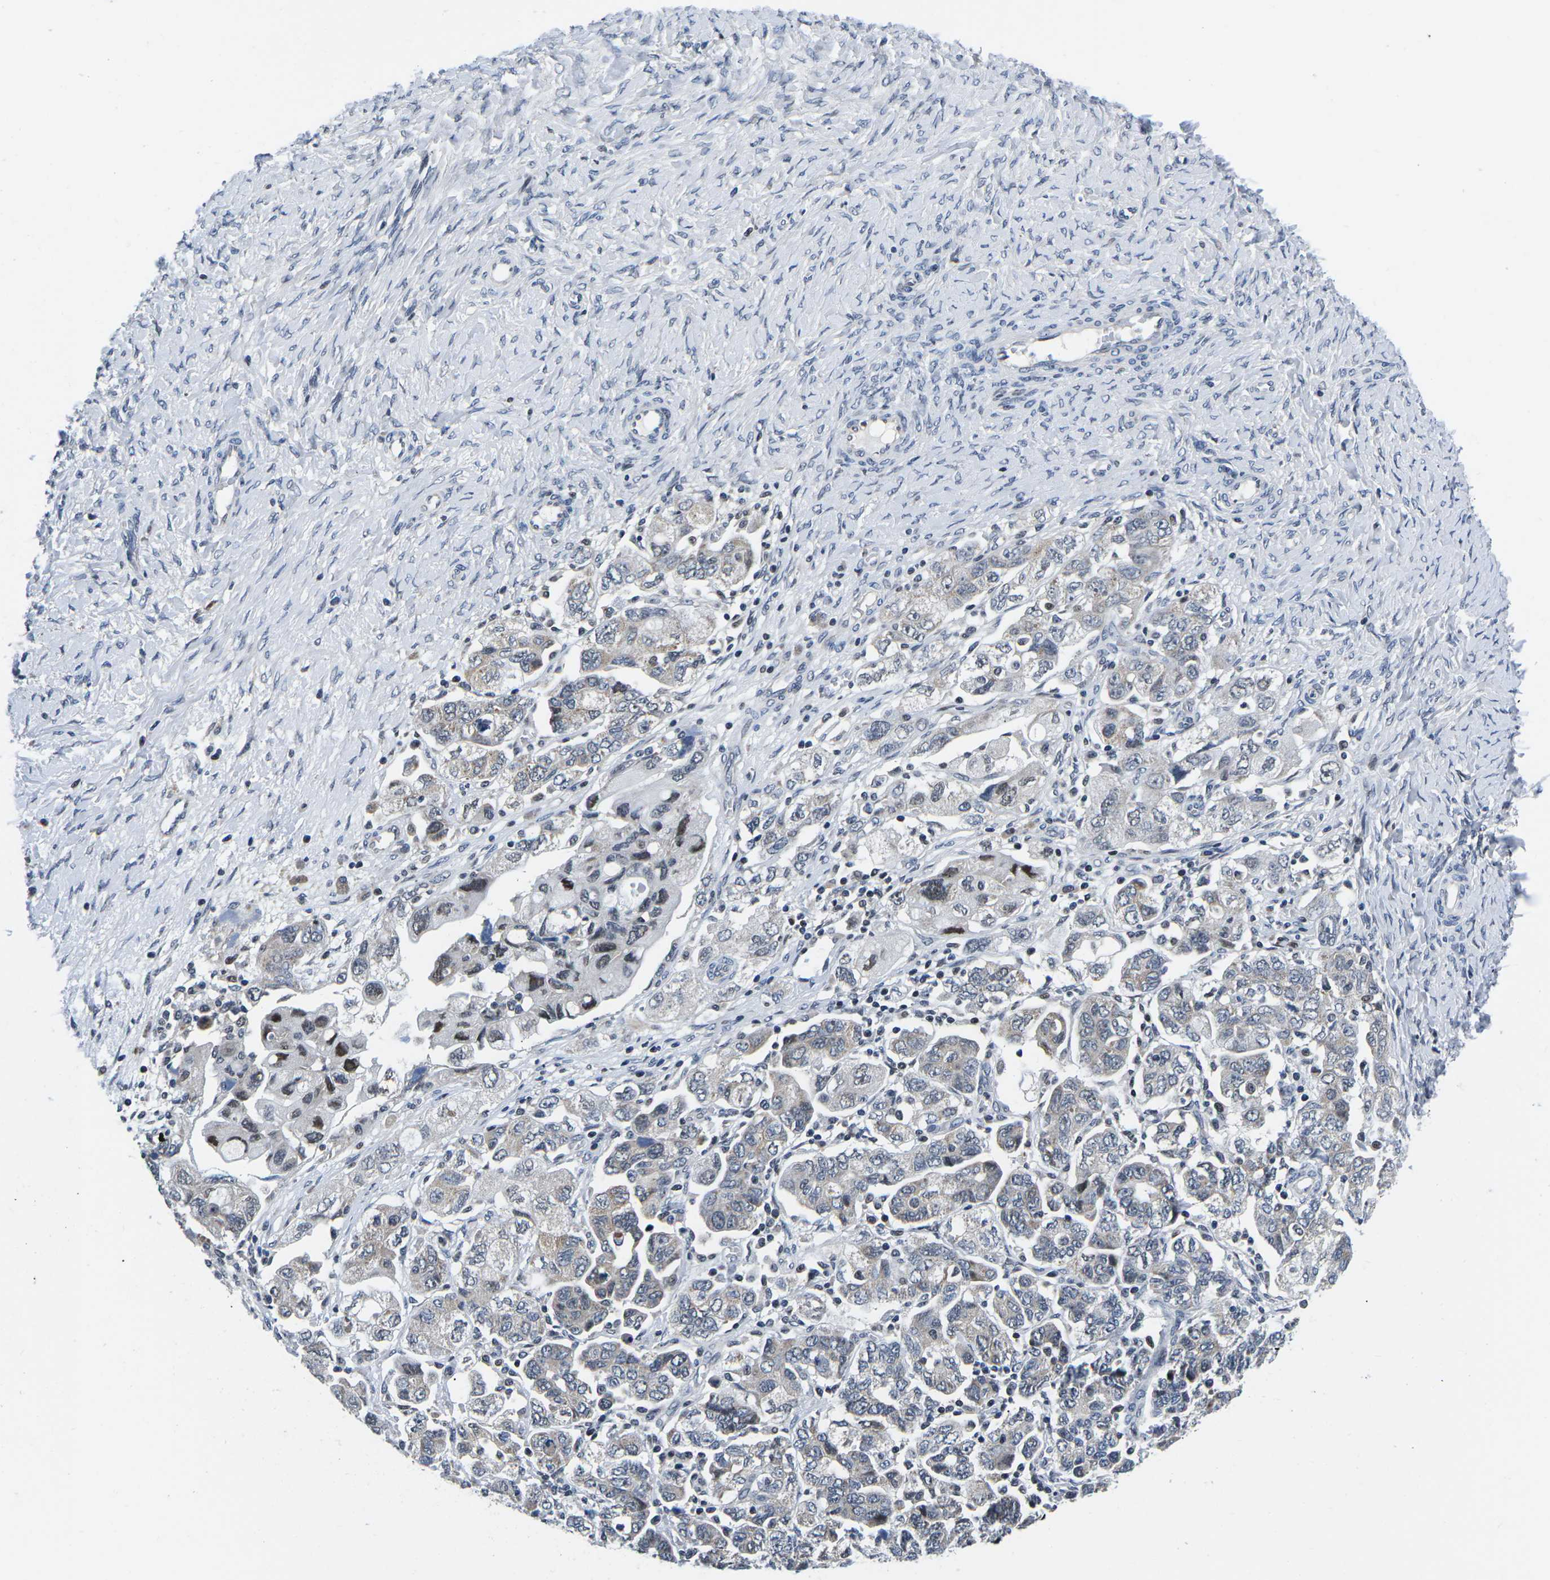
{"staining": {"intensity": "strong", "quantity": "<25%", "location": "nuclear"}, "tissue": "ovarian cancer", "cell_type": "Tumor cells", "image_type": "cancer", "snomed": [{"axis": "morphology", "description": "Carcinoma, NOS"}, {"axis": "morphology", "description": "Cystadenocarcinoma, serous, NOS"}, {"axis": "topography", "description": "Ovary"}], "caption": "A high-resolution photomicrograph shows immunohistochemistry (IHC) staining of ovarian cancer, which demonstrates strong nuclear expression in approximately <25% of tumor cells. Ihc stains the protein in brown and the nuclei are stained blue.", "gene": "CDC73", "patient": {"sex": "female", "age": 69}}